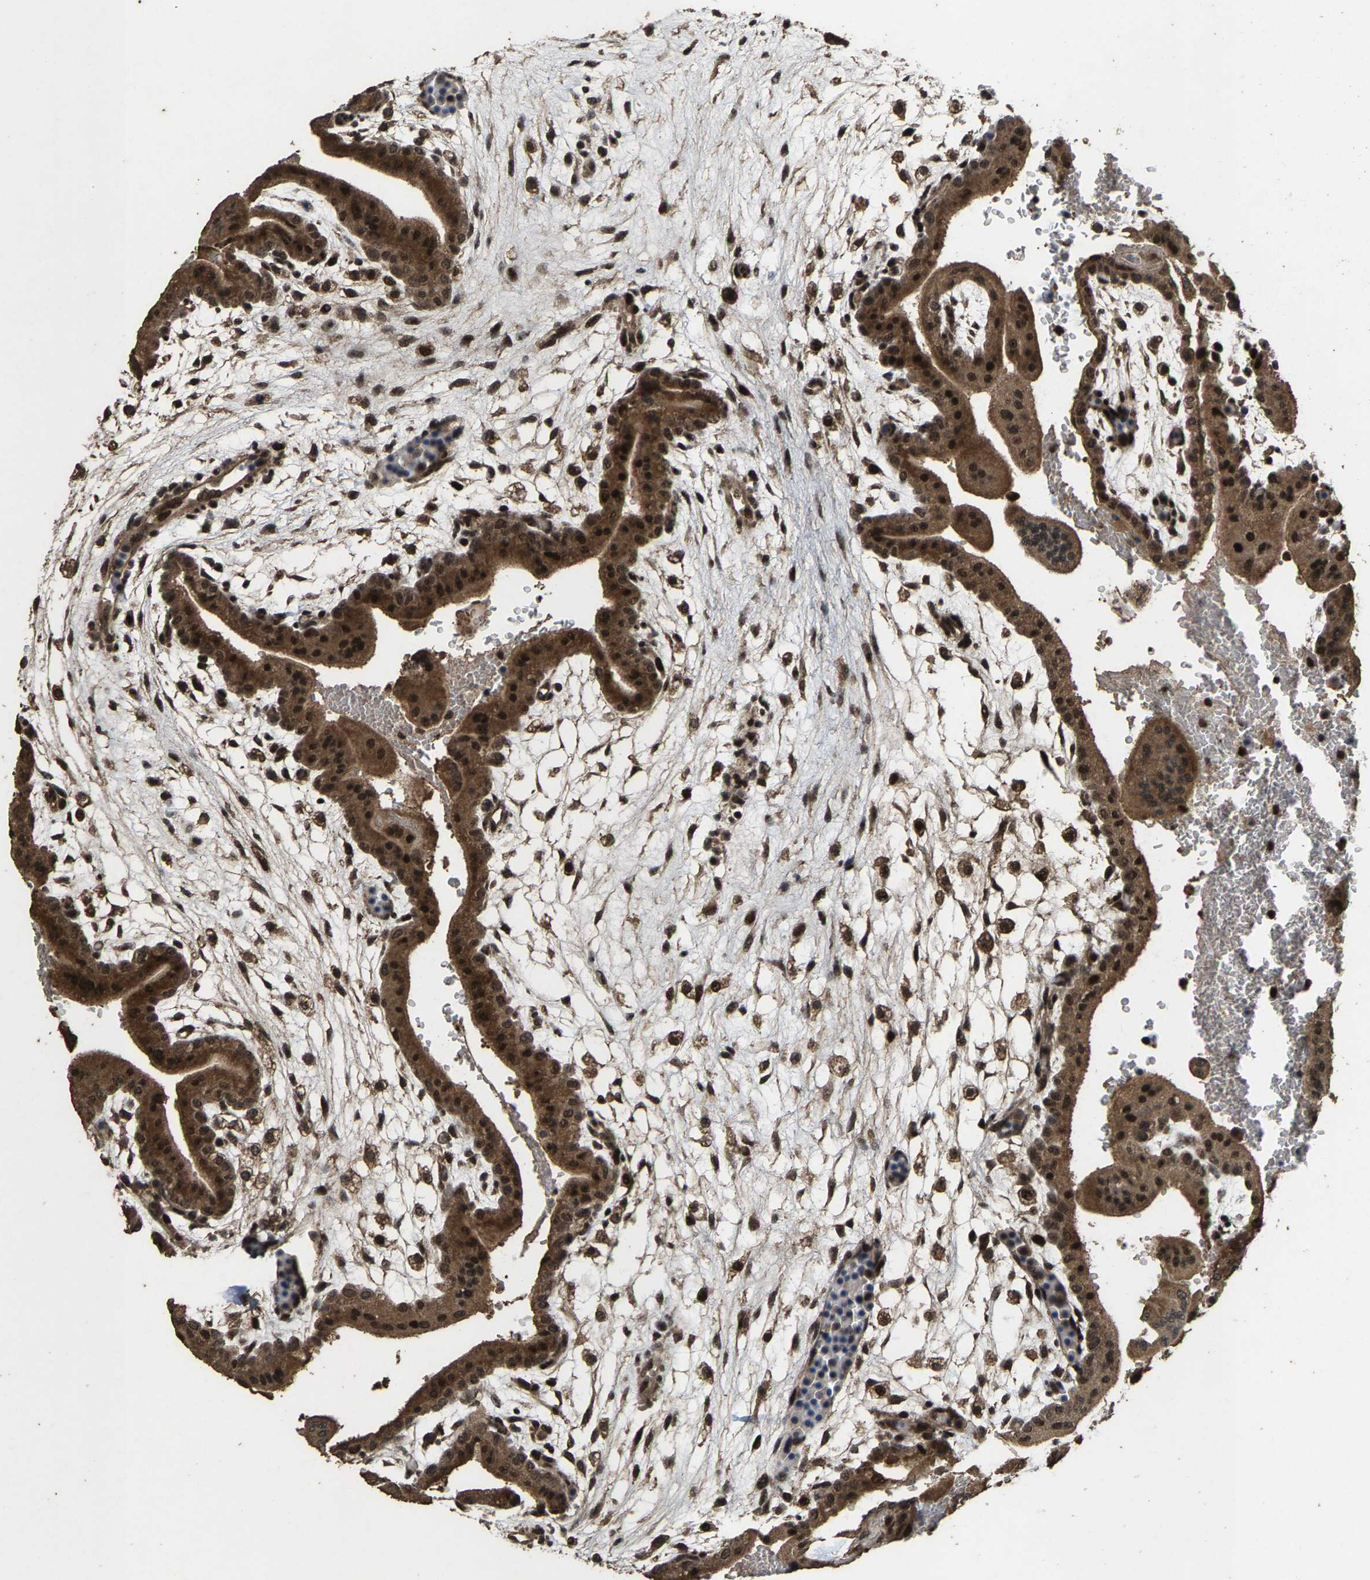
{"staining": {"intensity": "moderate", "quantity": ">75%", "location": "cytoplasmic/membranous,nuclear"}, "tissue": "placenta", "cell_type": "Decidual cells", "image_type": "normal", "snomed": [{"axis": "morphology", "description": "Normal tissue, NOS"}, {"axis": "topography", "description": "Placenta"}], "caption": "Approximately >75% of decidual cells in benign placenta show moderate cytoplasmic/membranous,nuclear protein expression as visualized by brown immunohistochemical staining.", "gene": "HAUS6", "patient": {"sex": "female", "age": 35}}